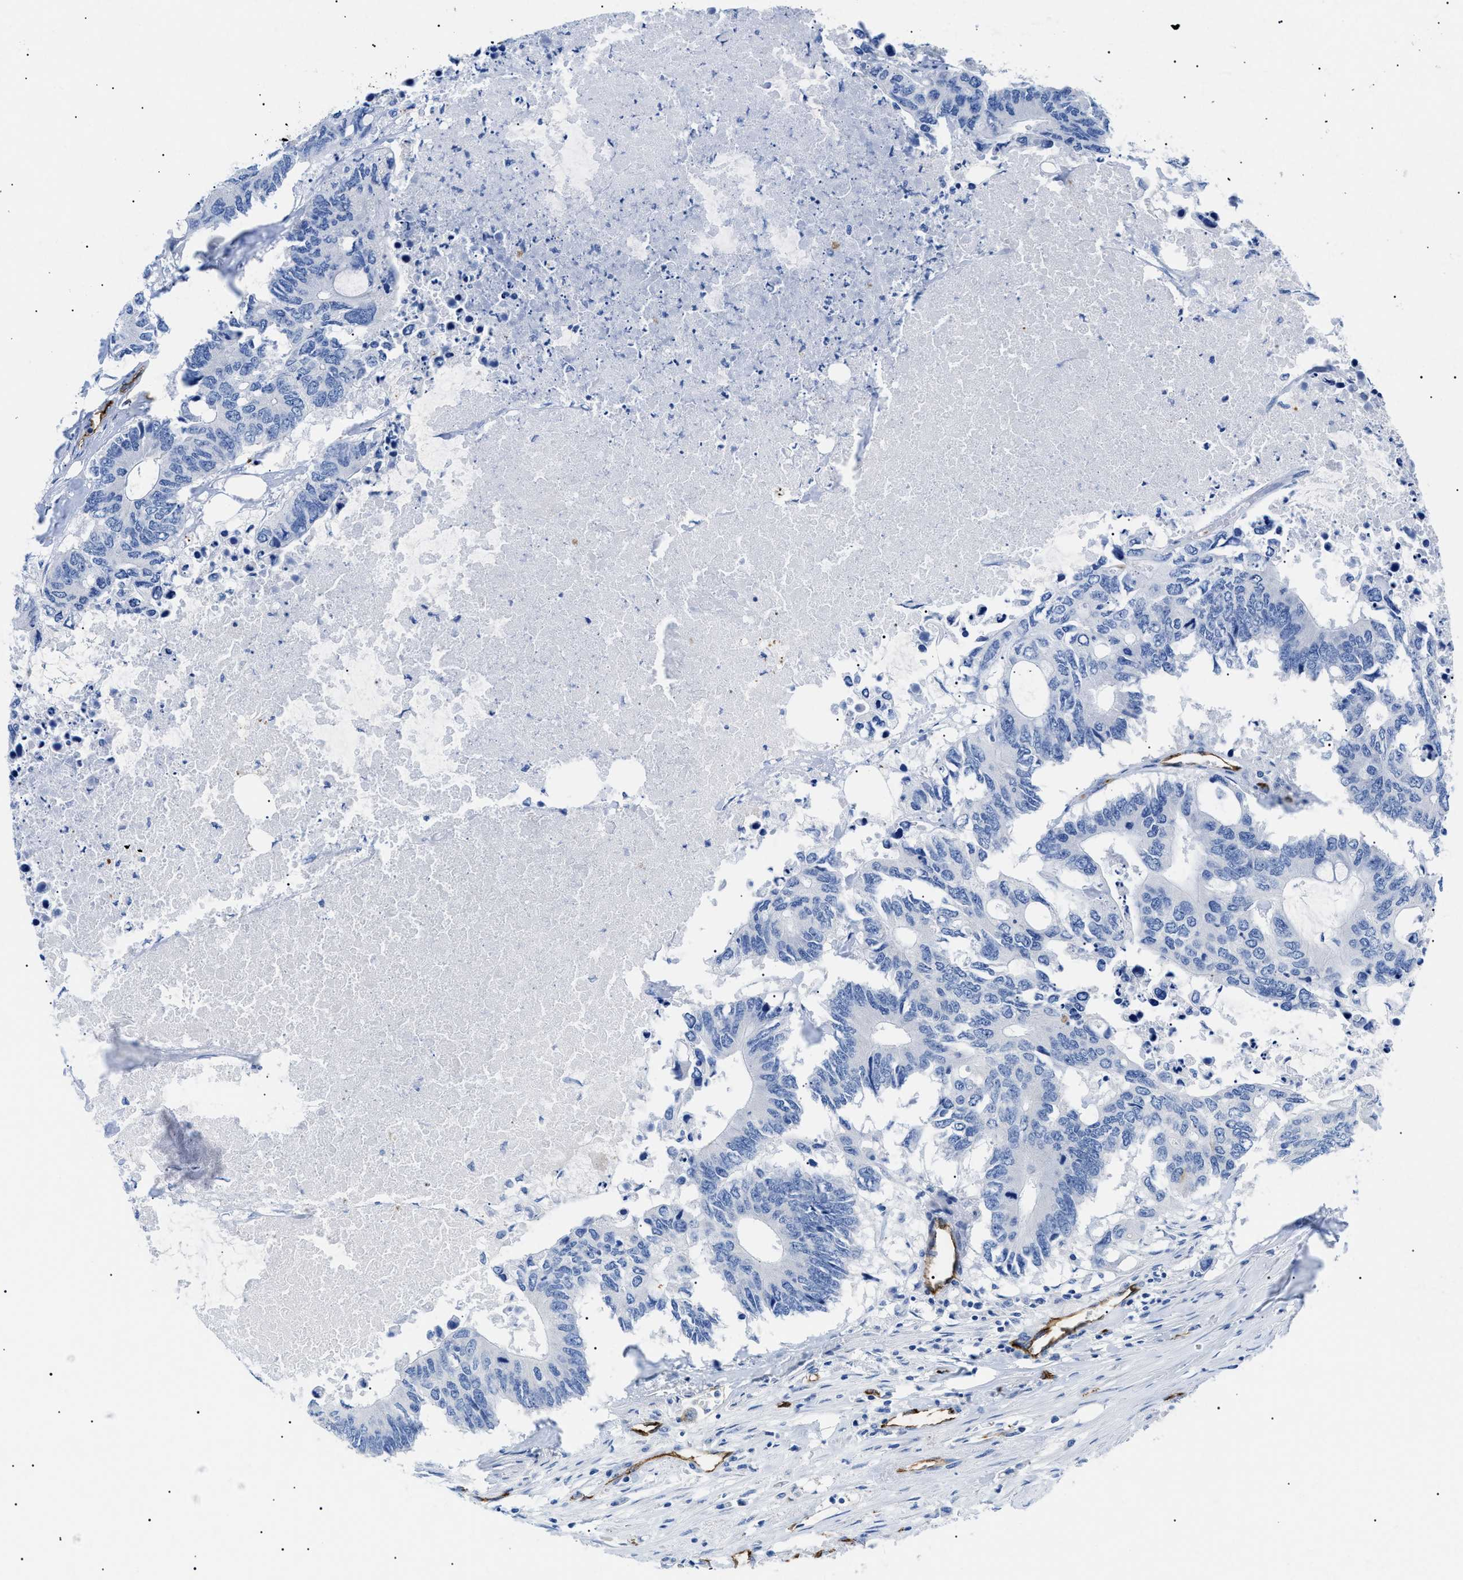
{"staining": {"intensity": "negative", "quantity": "none", "location": "none"}, "tissue": "colorectal cancer", "cell_type": "Tumor cells", "image_type": "cancer", "snomed": [{"axis": "morphology", "description": "Adenocarcinoma, NOS"}, {"axis": "topography", "description": "Colon"}], "caption": "A high-resolution histopathology image shows immunohistochemistry staining of colorectal cancer (adenocarcinoma), which reveals no significant staining in tumor cells.", "gene": "PODXL", "patient": {"sex": "male", "age": 71}}